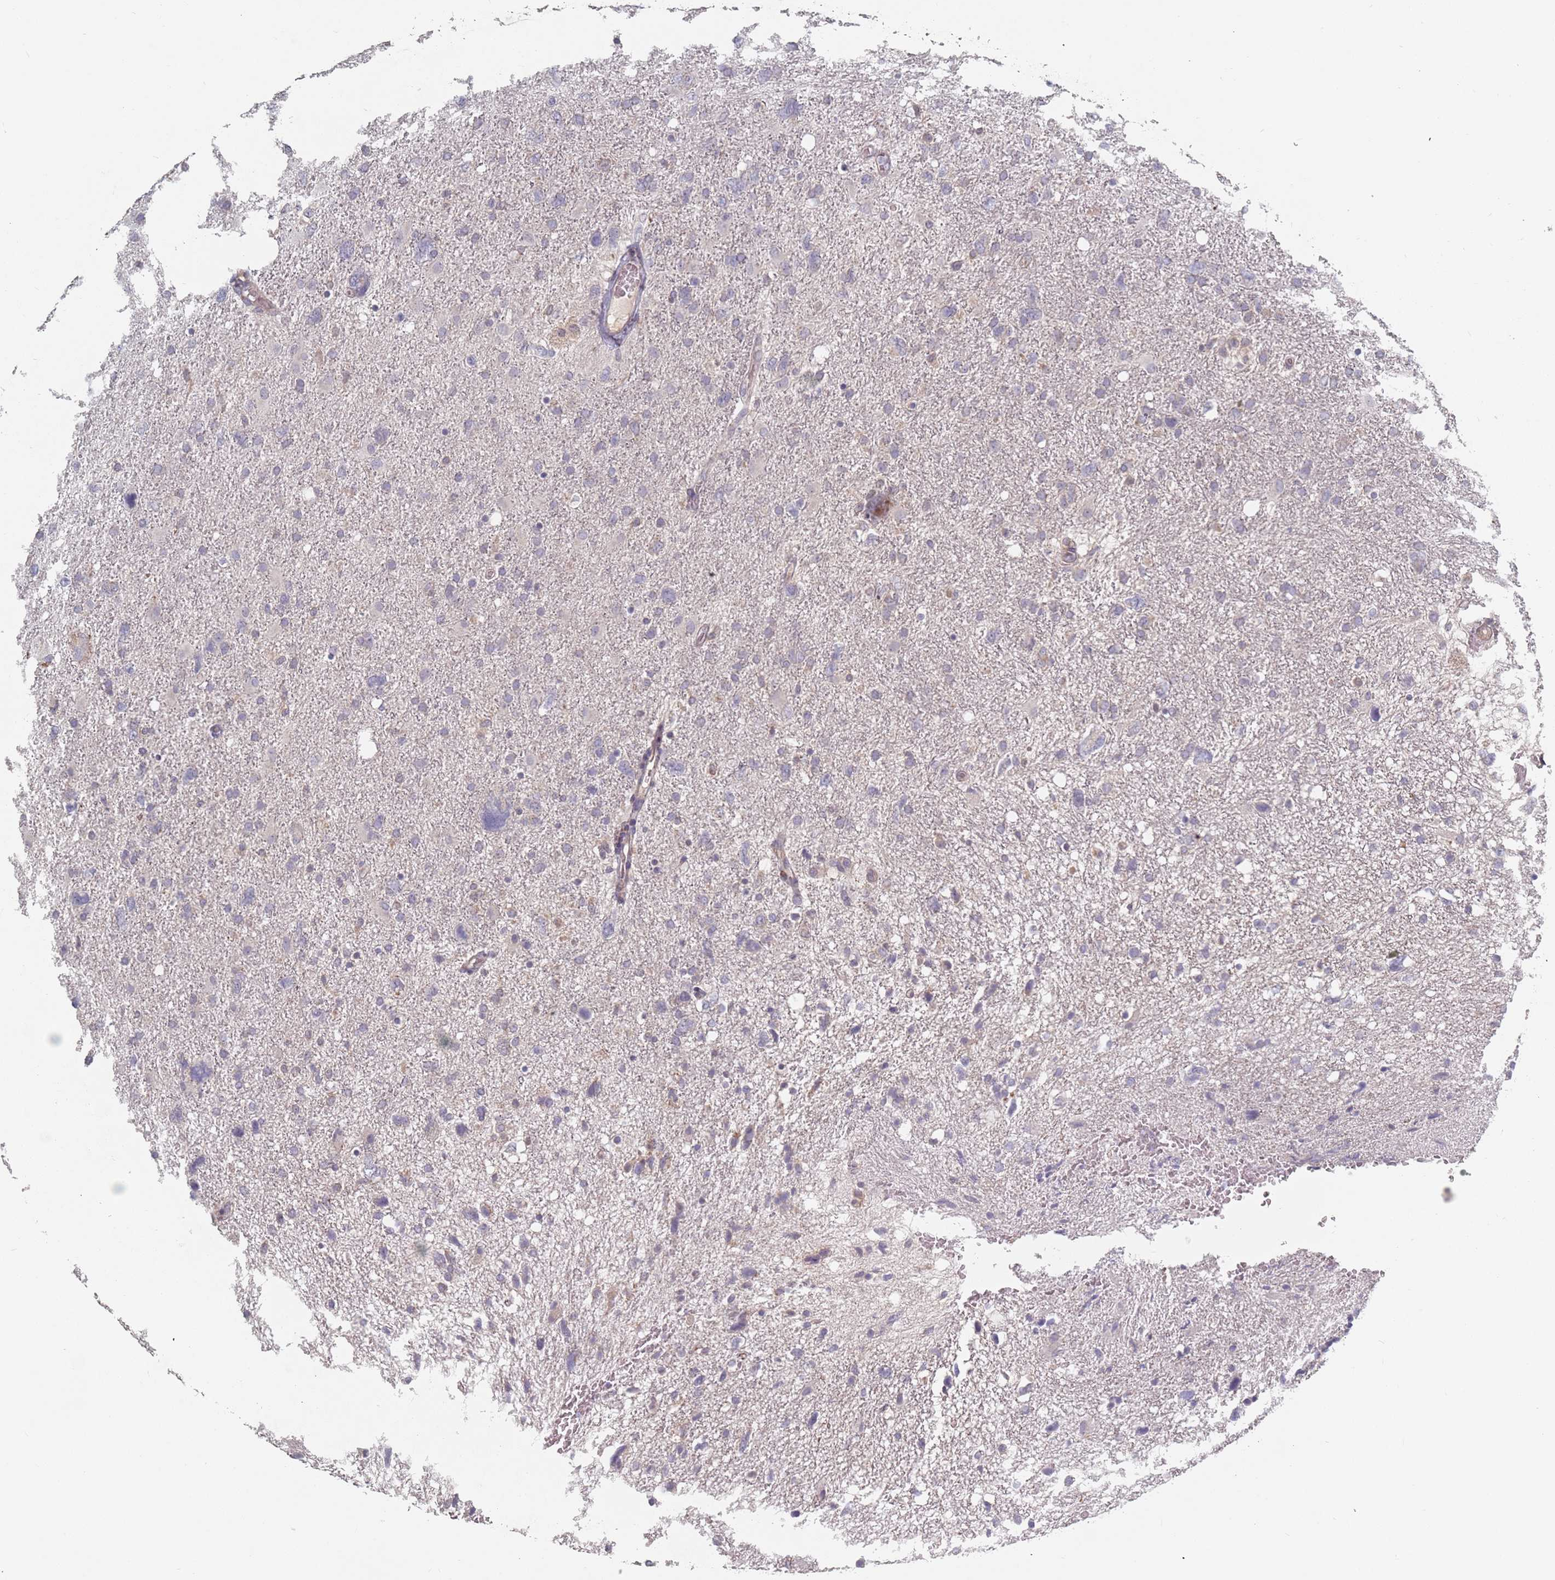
{"staining": {"intensity": "negative", "quantity": "none", "location": "none"}, "tissue": "glioma", "cell_type": "Tumor cells", "image_type": "cancer", "snomed": [{"axis": "morphology", "description": "Glioma, malignant, High grade"}, {"axis": "topography", "description": "Brain"}], "caption": "Tumor cells show no significant positivity in glioma.", "gene": "ADAL", "patient": {"sex": "male", "age": 61}}